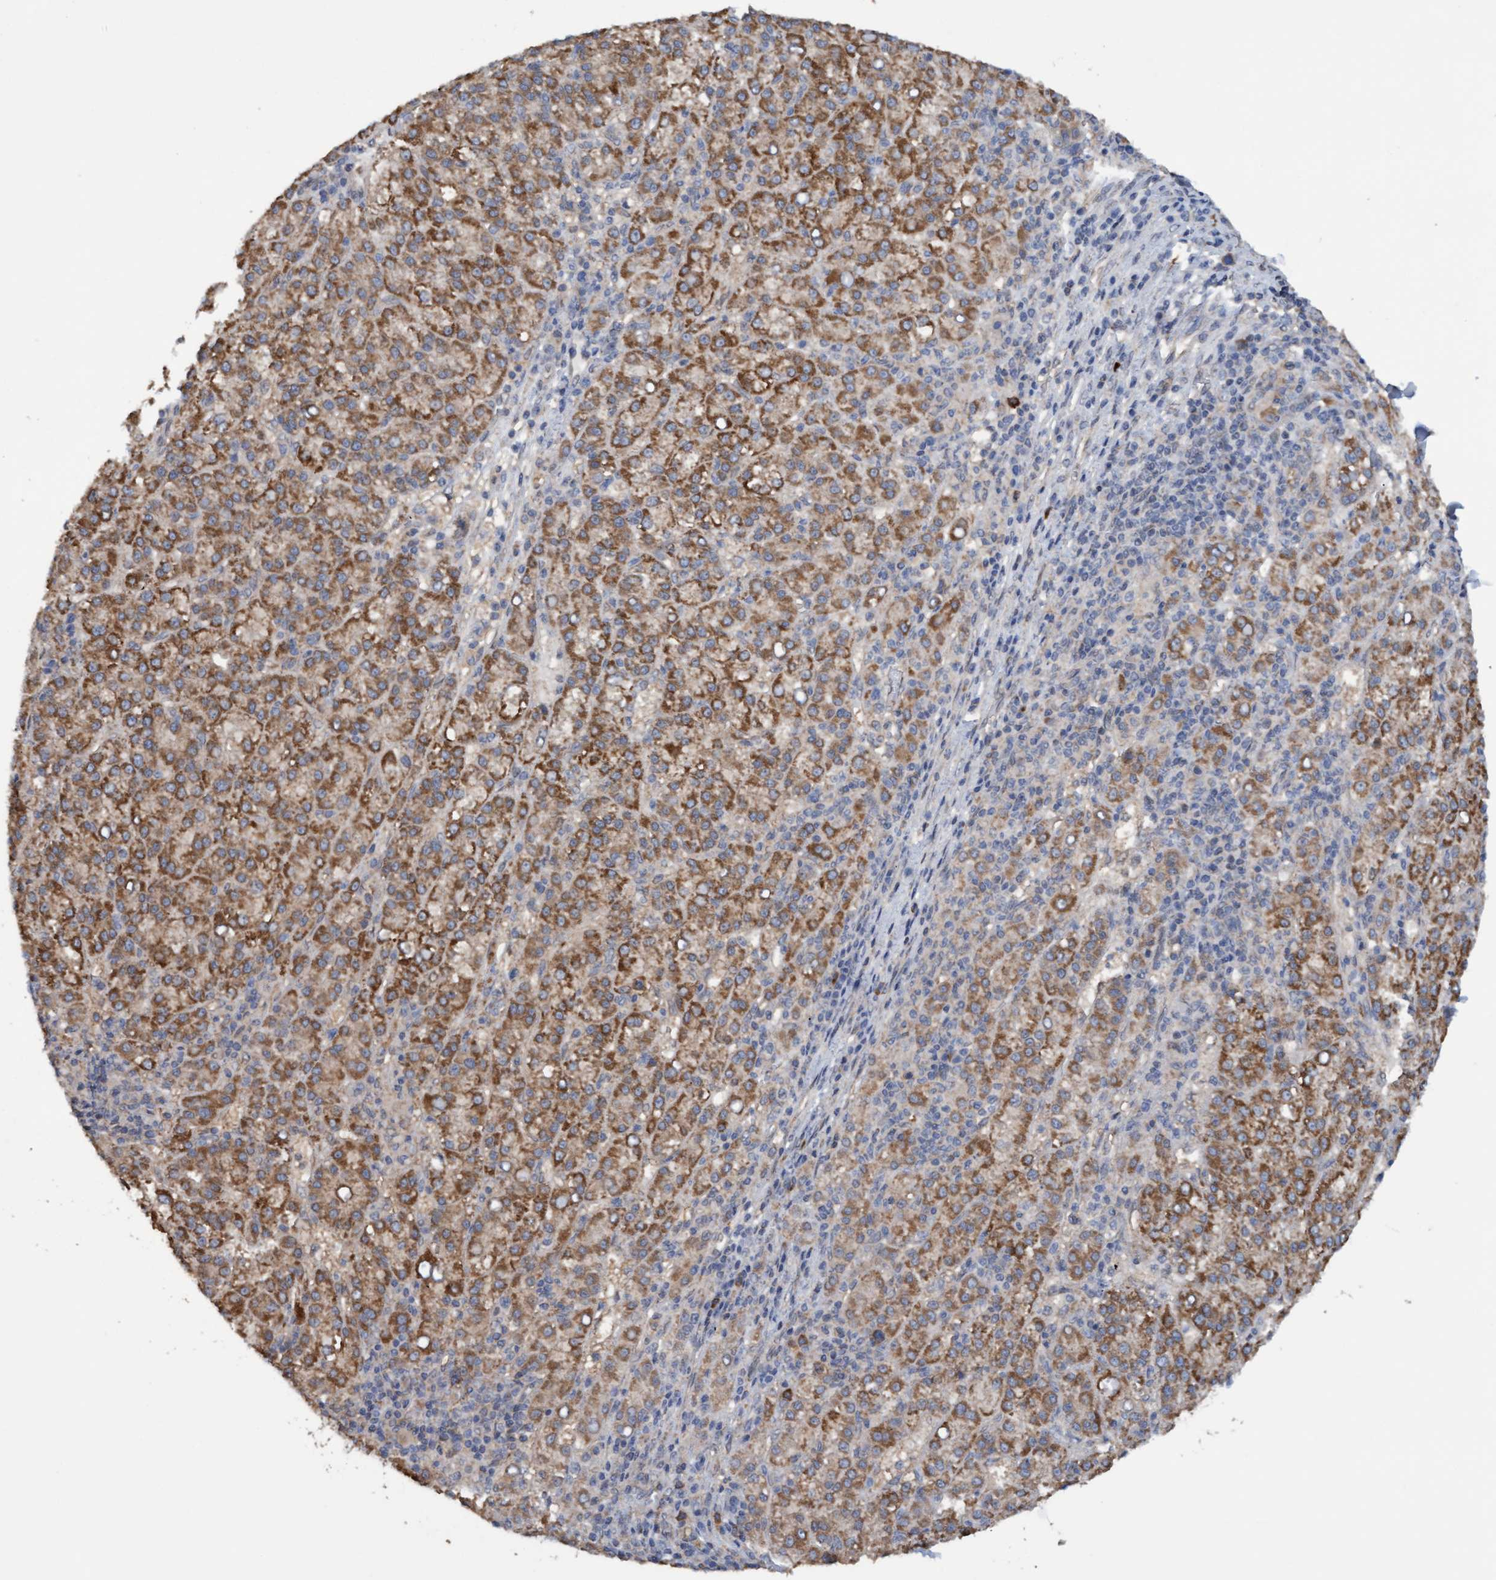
{"staining": {"intensity": "moderate", "quantity": ">75%", "location": "cytoplasmic/membranous"}, "tissue": "liver cancer", "cell_type": "Tumor cells", "image_type": "cancer", "snomed": [{"axis": "morphology", "description": "Carcinoma, Hepatocellular, NOS"}, {"axis": "topography", "description": "Liver"}], "caption": "IHC micrograph of hepatocellular carcinoma (liver) stained for a protein (brown), which displays medium levels of moderate cytoplasmic/membranous positivity in about >75% of tumor cells.", "gene": "MGLL", "patient": {"sex": "female", "age": 58}}